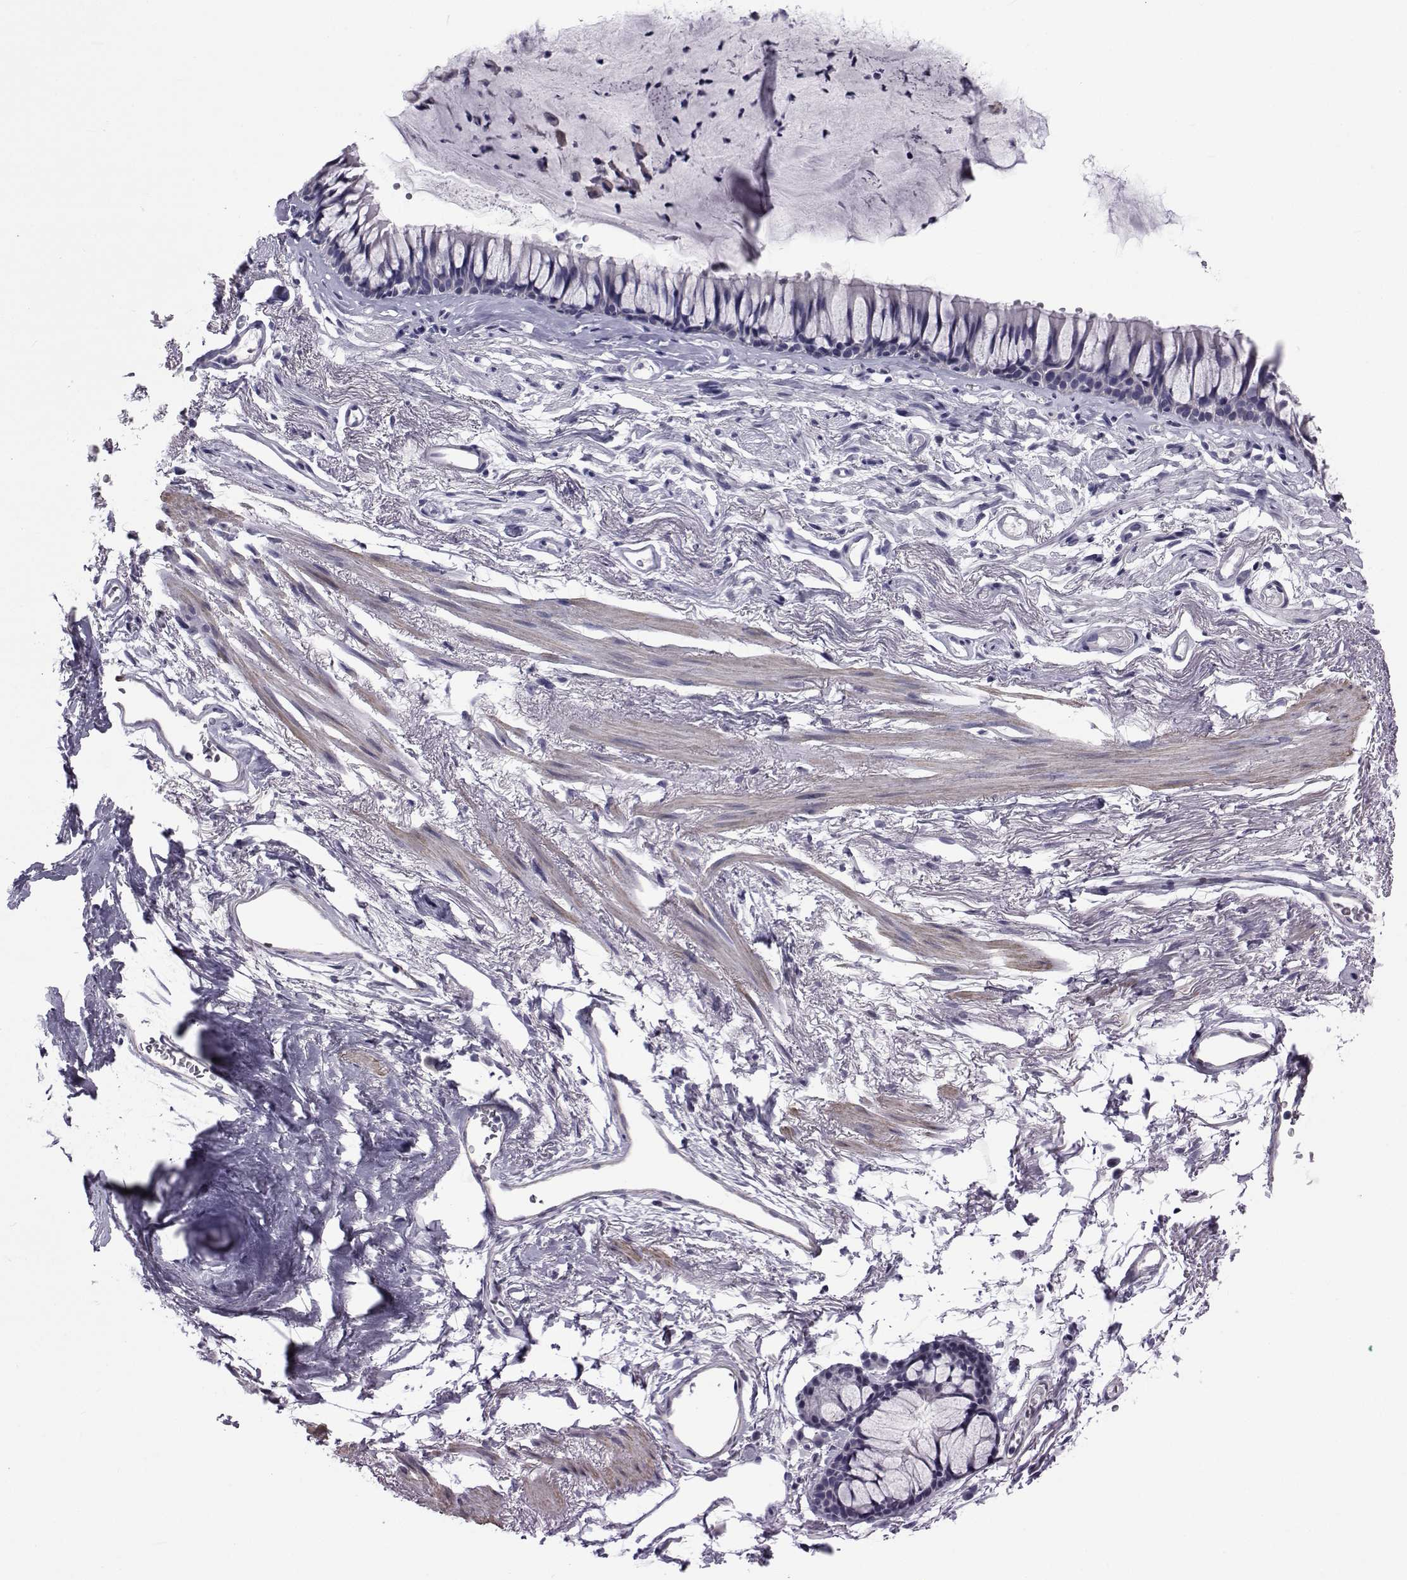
{"staining": {"intensity": "negative", "quantity": "none", "location": "none"}, "tissue": "adipose tissue", "cell_type": "Adipocytes", "image_type": "normal", "snomed": [{"axis": "morphology", "description": "Normal tissue, NOS"}, {"axis": "topography", "description": "Cartilage tissue"}, {"axis": "topography", "description": "Bronchus"}], "caption": "High power microscopy photomicrograph of an immunohistochemistry photomicrograph of benign adipose tissue, revealing no significant staining in adipocytes. (DAB immunohistochemistry (IHC), high magnification).", "gene": "GKAP1", "patient": {"sex": "female", "age": 79}}